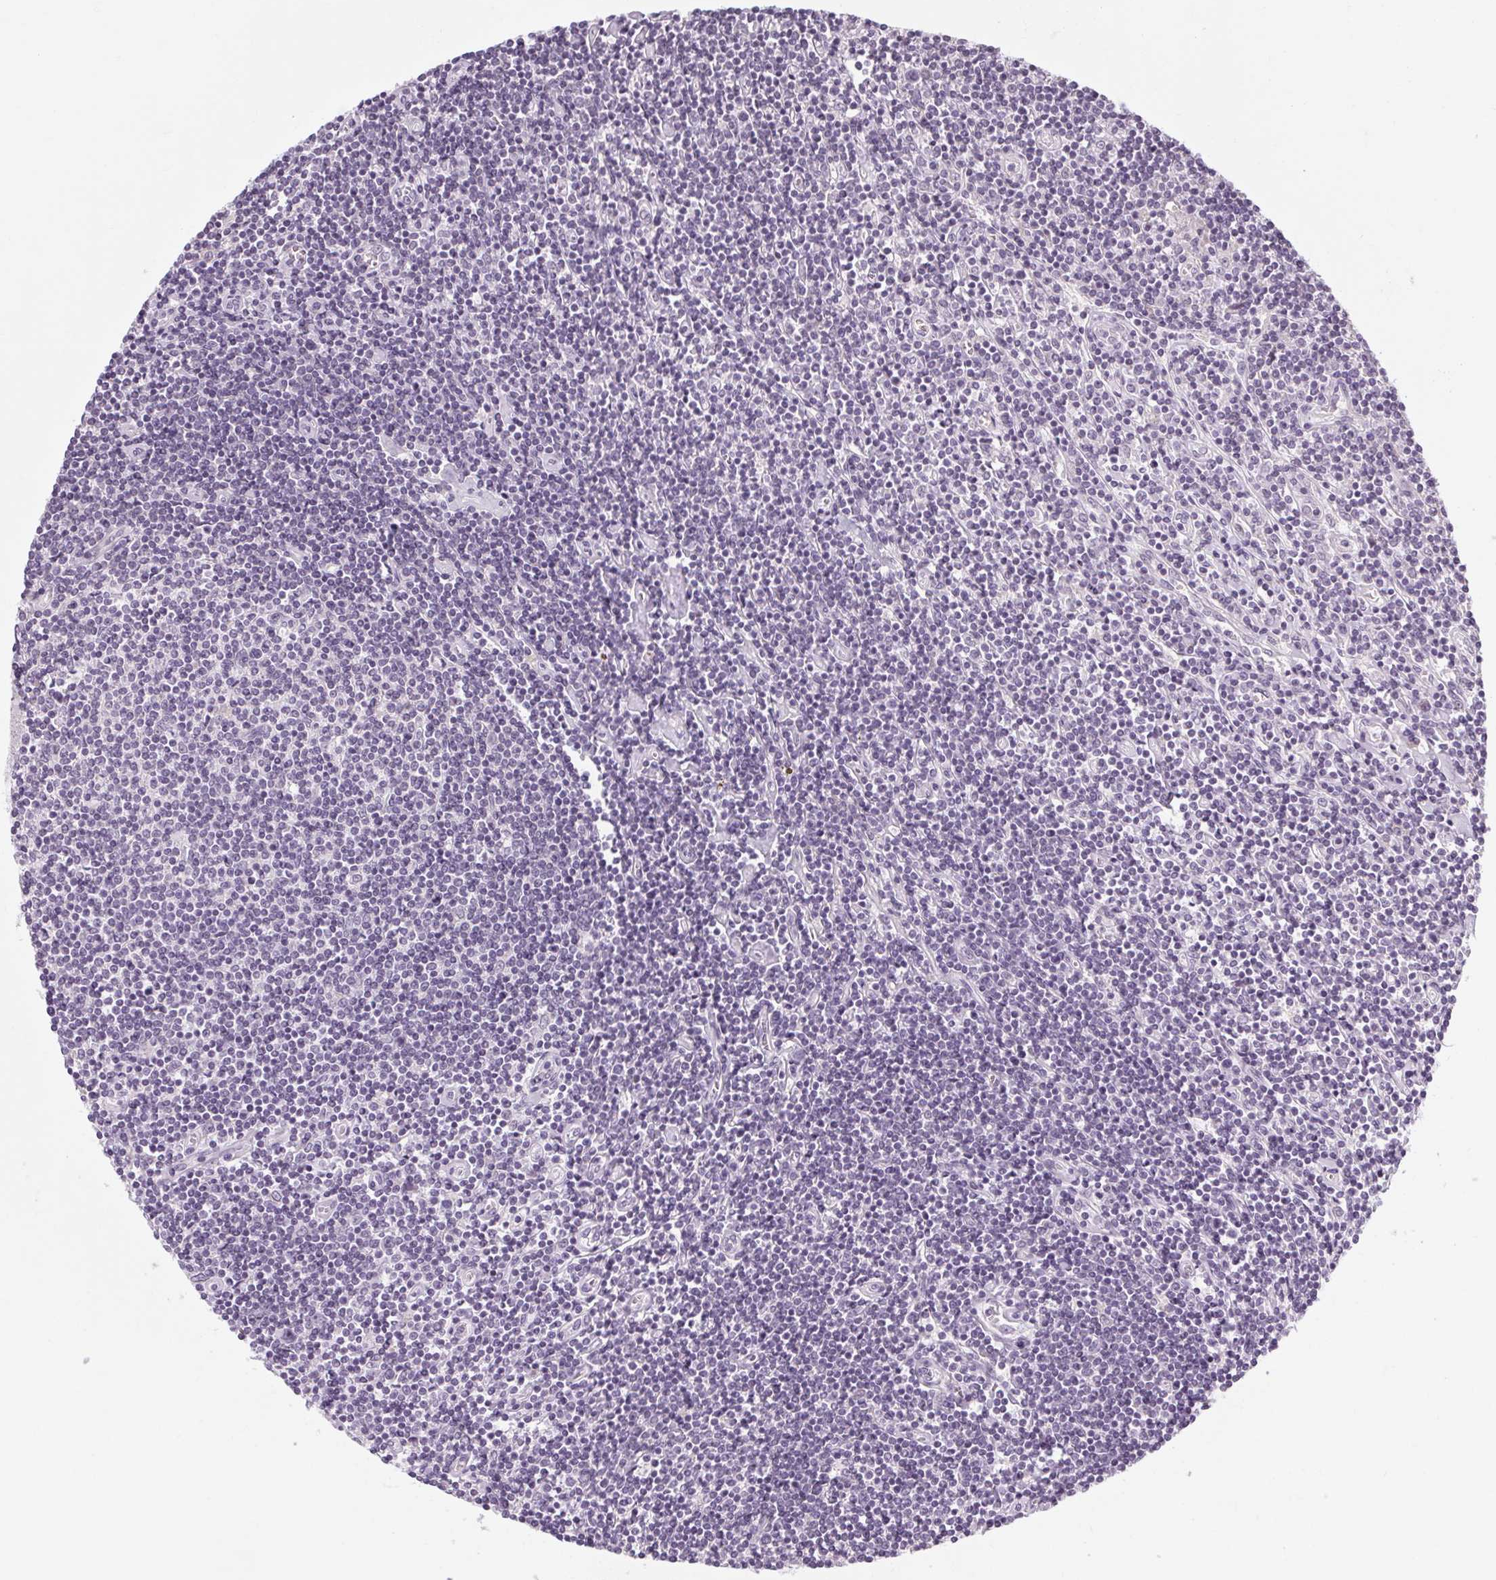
{"staining": {"intensity": "negative", "quantity": "none", "location": "none"}, "tissue": "lymphoma", "cell_type": "Tumor cells", "image_type": "cancer", "snomed": [{"axis": "morphology", "description": "Hodgkin's disease, NOS"}, {"axis": "topography", "description": "Lymph node"}], "caption": "Tumor cells are negative for protein expression in human lymphoma.", "gene": "KLHL40", "patient": {"sex": "male", "age": 40}}